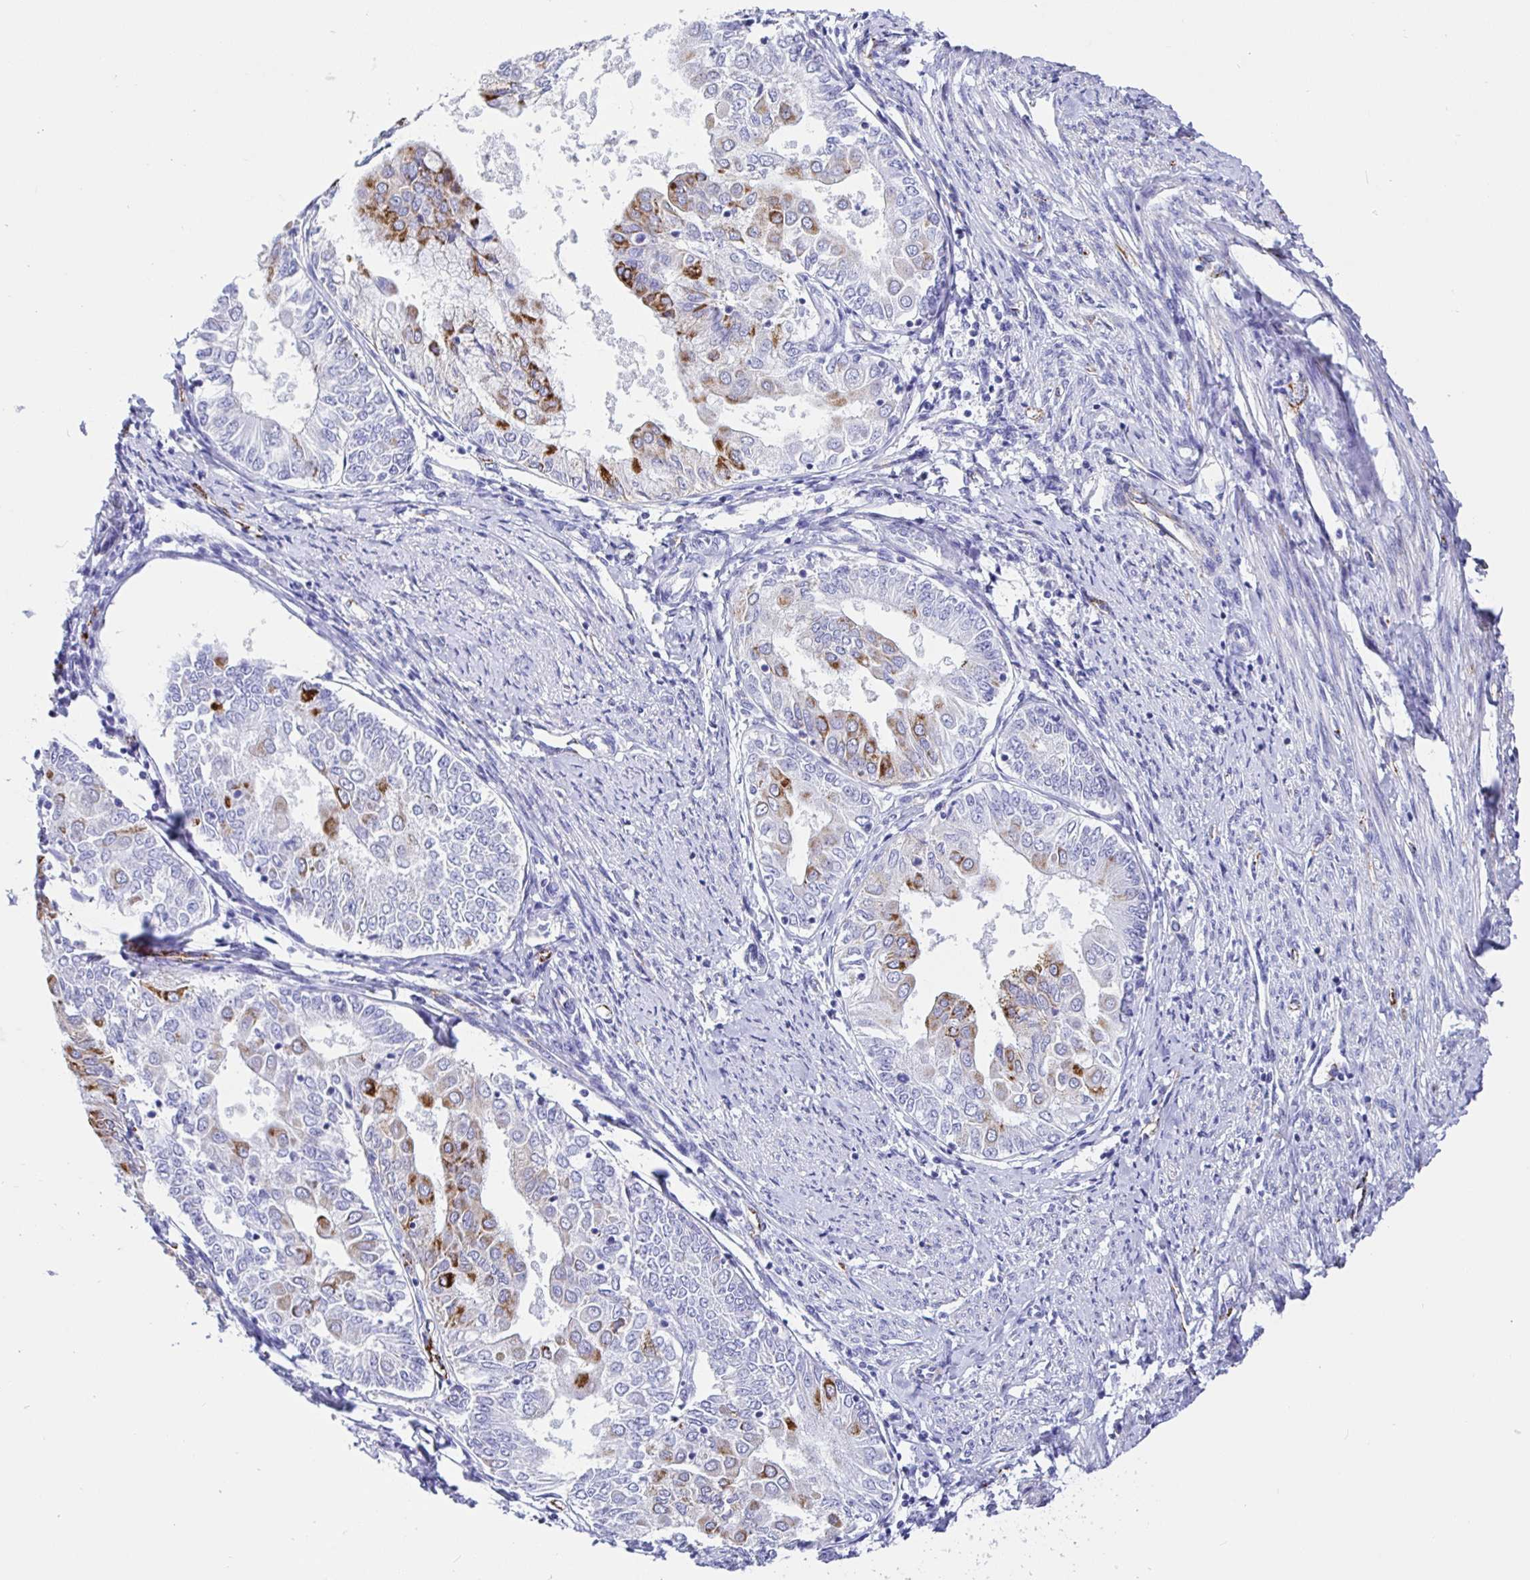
{"staining": {"intensity": "strong", "quantity": "<25%", "location": "cytoplasmic/membranous"}, "tissue": "endometrial cancer", "cell_type": "Tumor cells", "image_type": "cancer", "snomed": [{"axis": "morphology", "description": "Adenocarcinoma, NOS"}, {"axis": "topography", "description": "Endometrium"}], "caption": "Immunohistochemical staining of adenocarcinoma (endometrial) shows strong cytoplasmic/membranous protein positivity in about <25% of tumor cells.", "gene": "MAOA", "patient": {"sex": "female", "age": 68}}